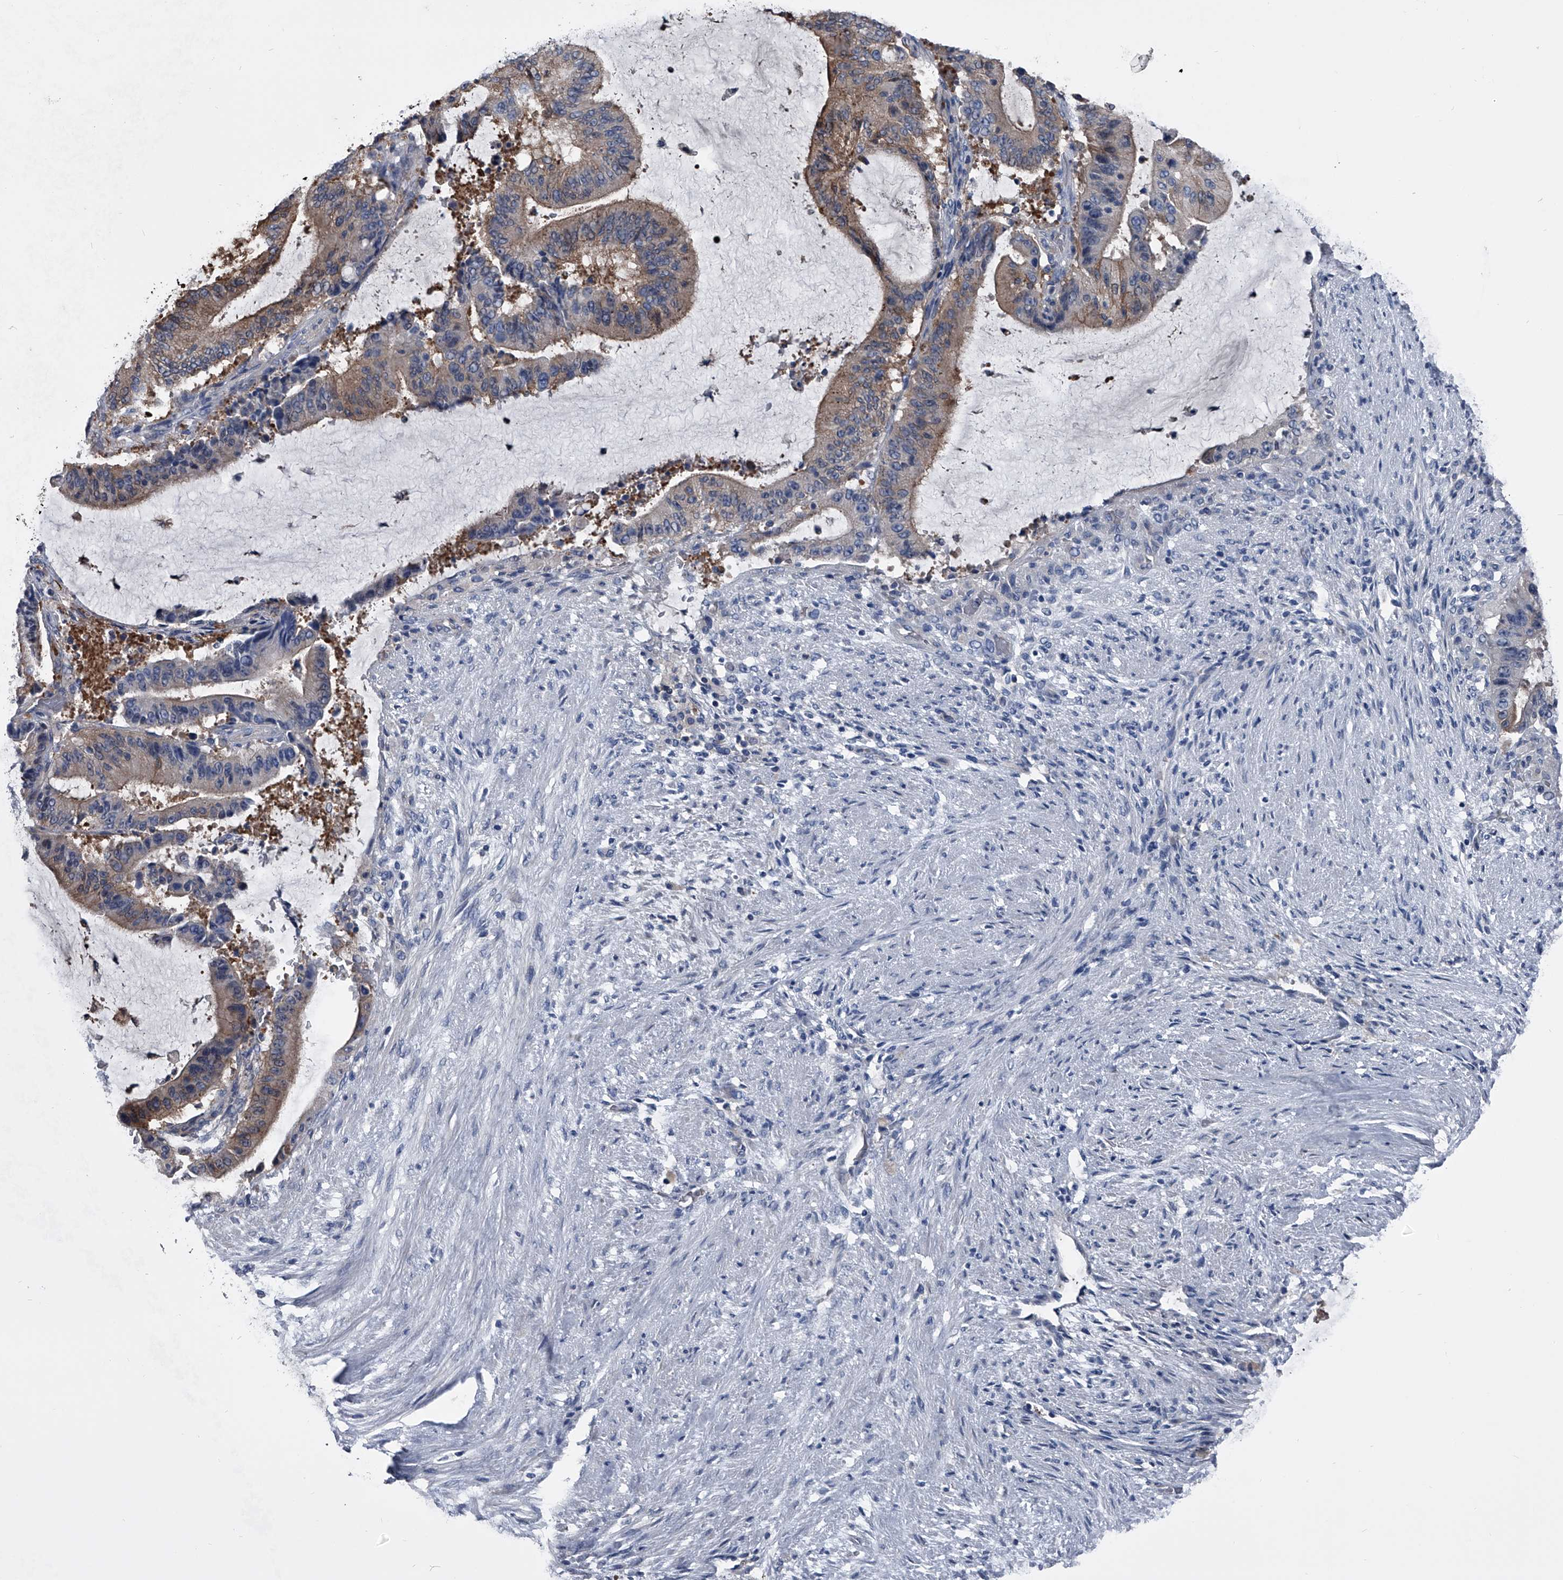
{"staining": {"intensity": "weak", "quantity": "25%-75%", "location": "cytoplasmic/membranous"}, "tissue": "liver cancer", "cell_type": "Tumor cells", "image_type": "cancer", "snomed": [{"axis": "morphology", "description": "Normal tissue, NOS"}, {"axis": "morphology", "description": "Cholangiocarcinoma"}, {"axis": "topography", "description": "Liver"}, {"axis": "topography", "description": "Peripheral nerve tissue"}], "caption": "Weak cytoplasmic/membranous positivity is appreciated in approximately 25%-75% of tumor cells in liver cholangiocarcinoma. The staining is performed using DAB brown chromogen to label protein expression. The nuclei are counter-stained blue using hematoxylin.", "gene": "KIF13A", "patient": {"sex": "female", "age": 73}}